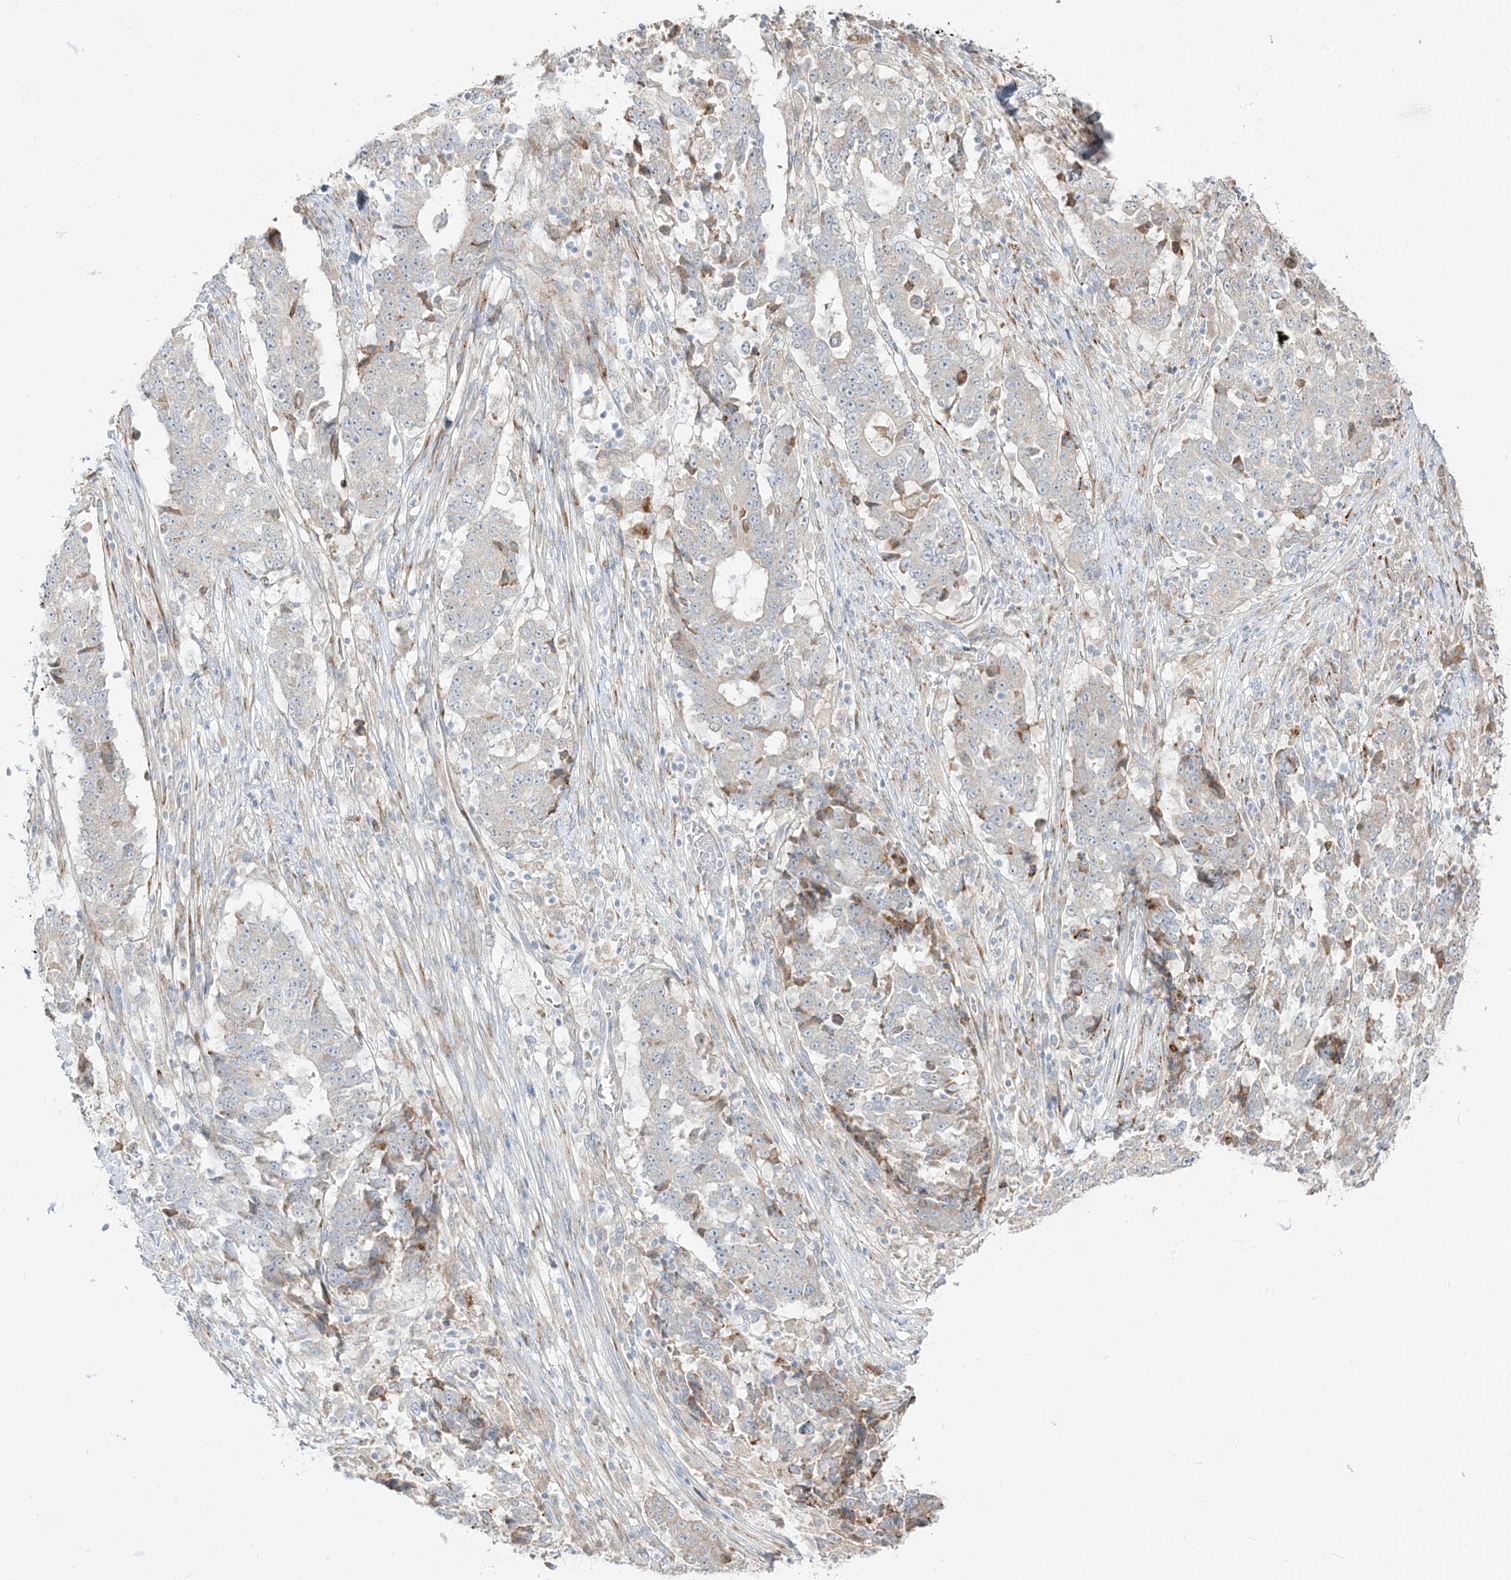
{"staining": {"intensity": "negative", "quantity": "none", "location": "none"}, "tissue": "stomach cancer", "cell_type": "Tumor cells", "image_type": "cancer", "snomed": [{"axis": "morphology", "description": "Adenocarcinoma, NOS"}, {"axis": "topography", "description": "Stomach"}], "caption": "There is no significant staining in tumor cells of stomach adenocarcinoma.", "gene": "LOXL3", "patient": {"sex": "male", "age": 59}}